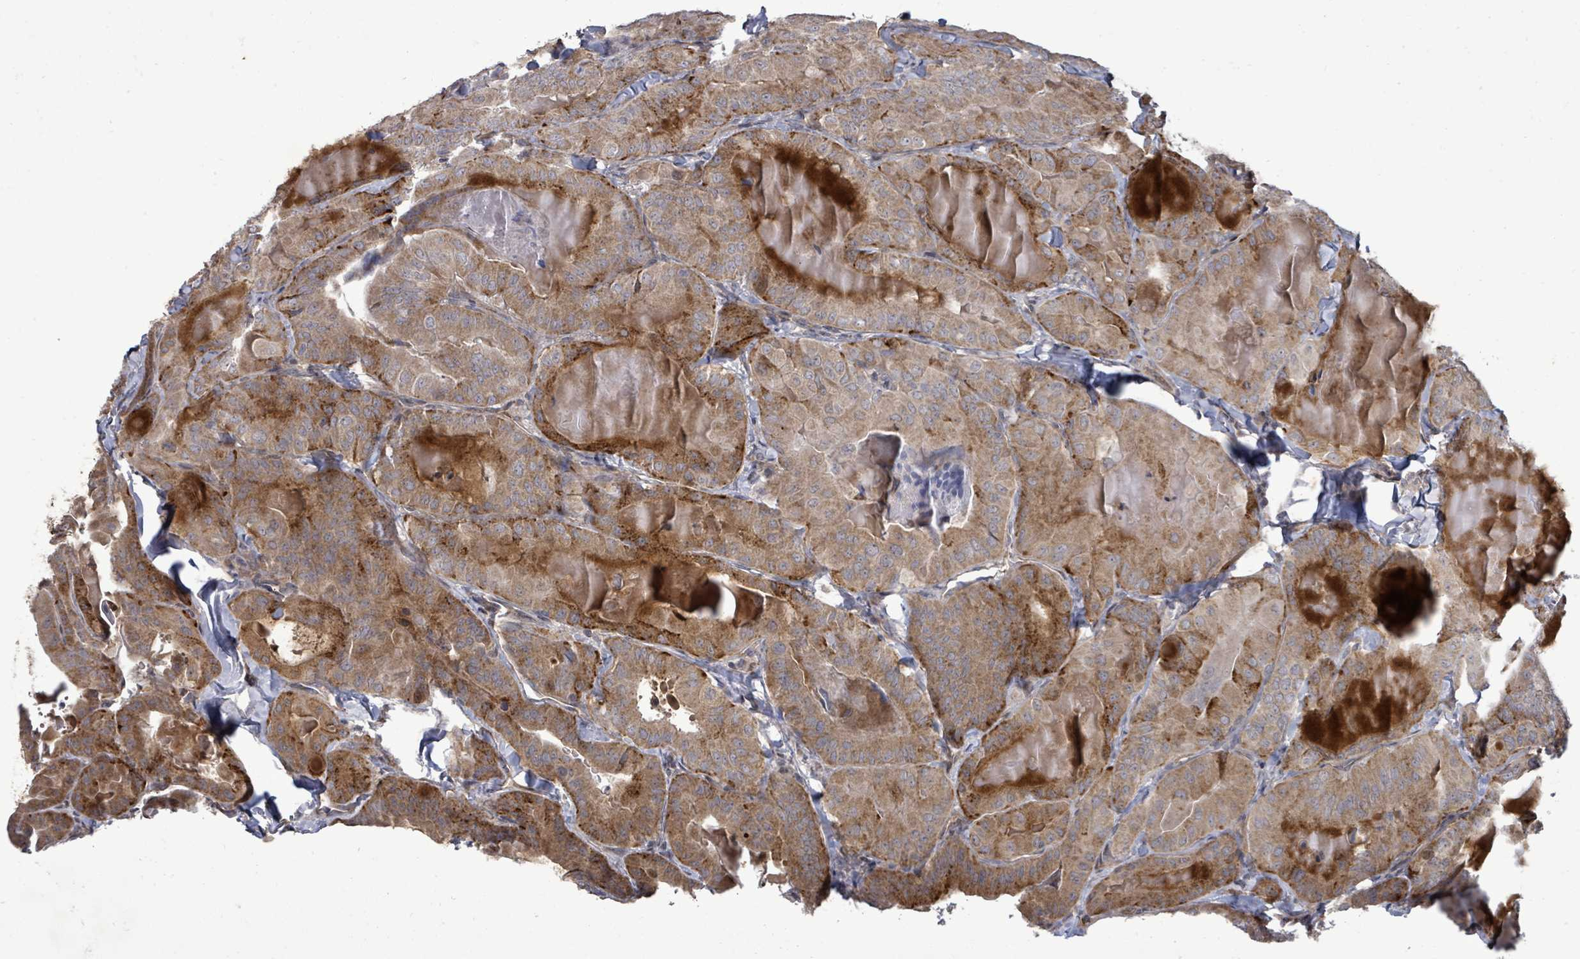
{"staining": {"intensity": "moderate", "quantity": ">75%", "location": "cytoplasmic/membranous"}, "tissue": "thyroid cancer", "cell_type": "Tumor cells", "image_type": "cancer", "snomed": [{"axis": "morphology", "description": "Papillary adenocarcinoma, NOS"}, {"axis": "topography", "description": "Thyroid gland"}], "caption": "A brown stain shows moderate cytoplasmic/membranous positivity of a protein in thyroid papillary adenocarcinoma tumor cells. (brown staining indicates protein expression, while blue staining denotes nuclei).", "gene": "KRTAP27-1", "patient": {"sex": "female", "age": 68}}